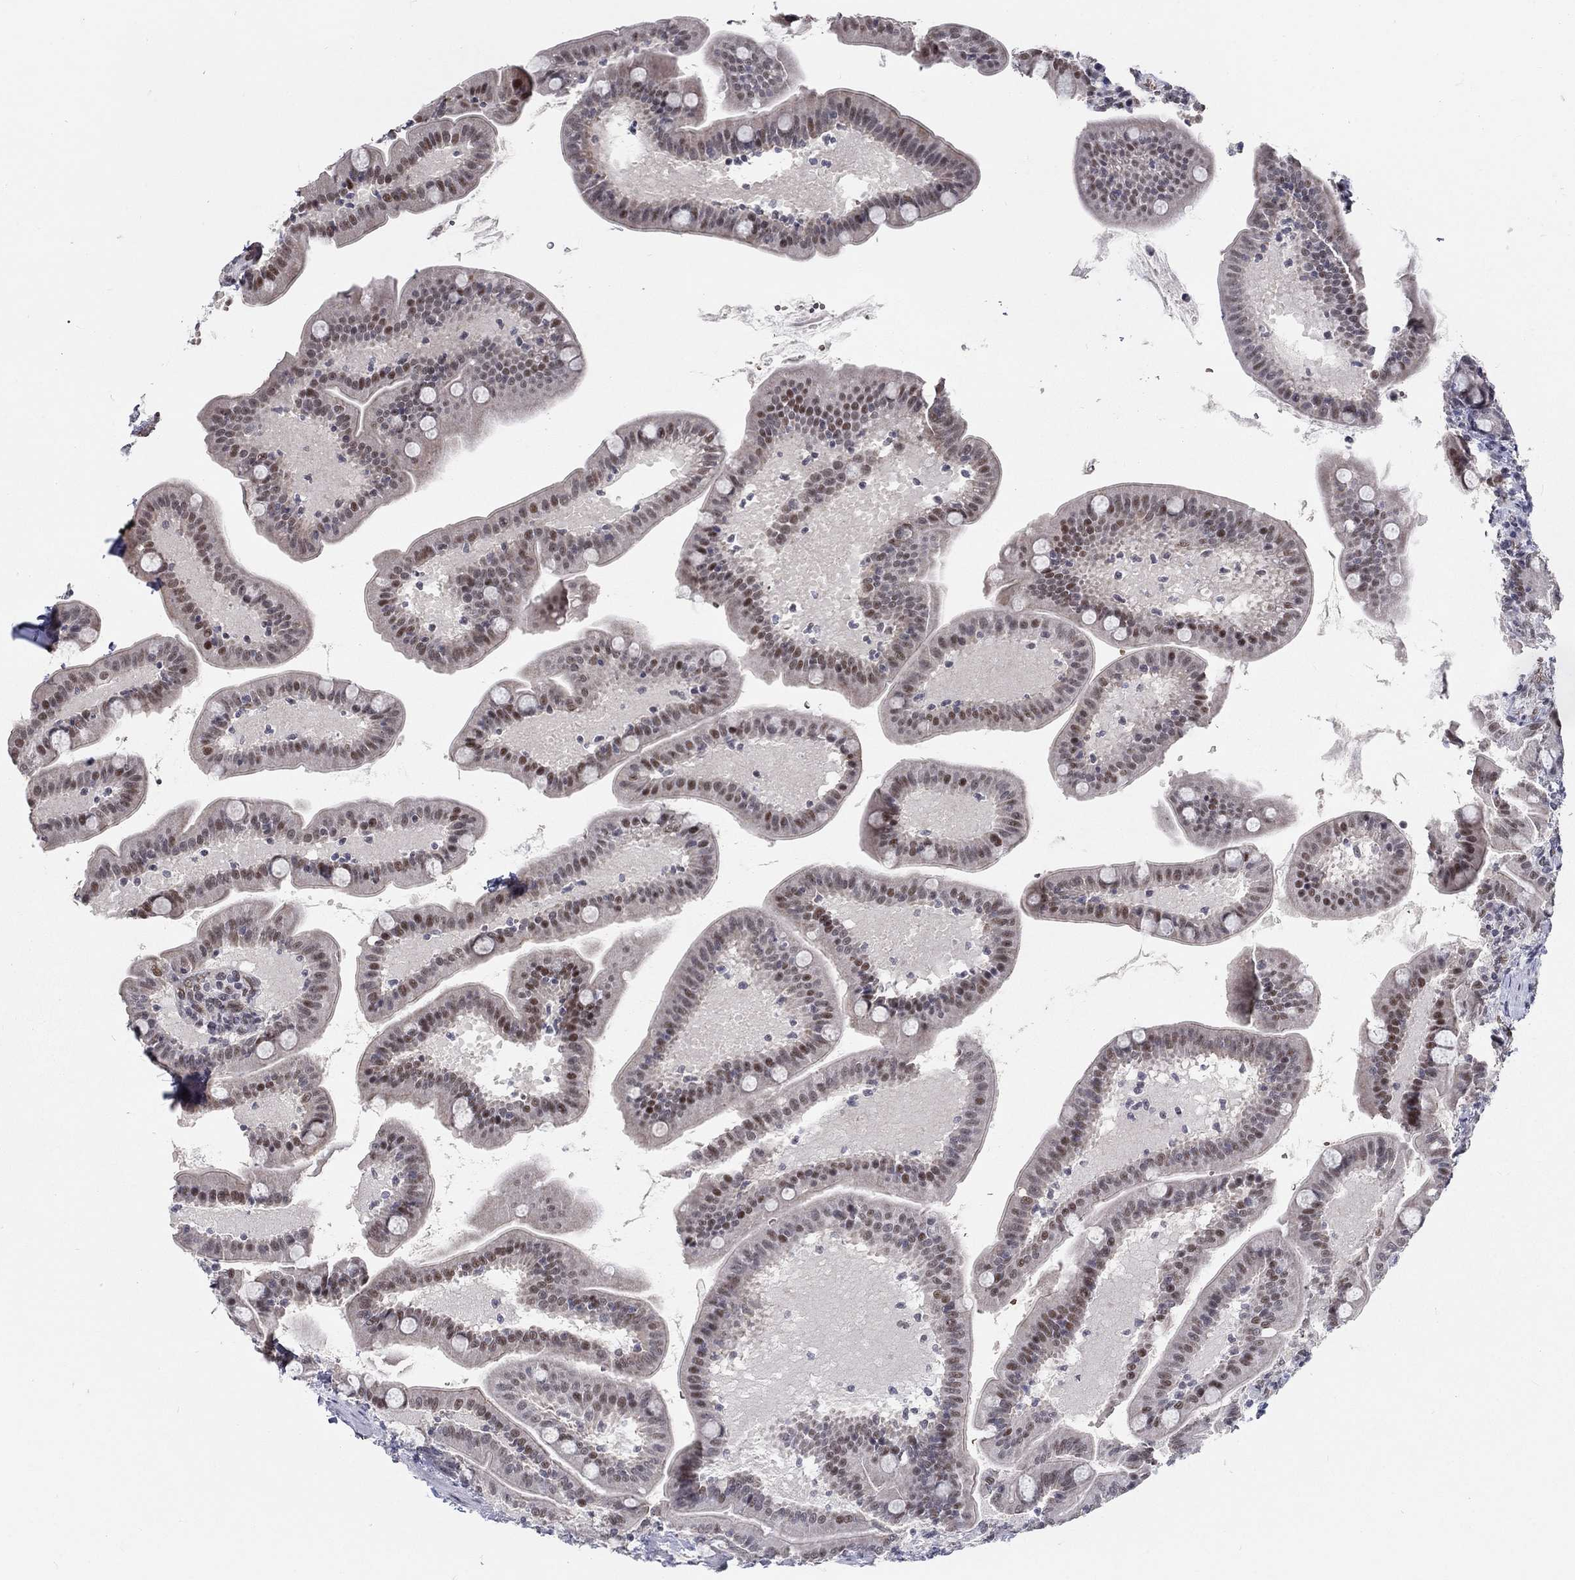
{"staining": {"intensity": "moderate", "quantity": "<25%", "location": "nuclear"}, "tissue": "small intestine", "cell_type": "Glandular cells", "image_type": "normal", "snomed": [{"axis": "morphology", "description": "Normal tissue, NOS"}, {"axis": "topography", "description": "Small intestine"}], "caption": "Small intestine stained with immunohistochemistry (IHC) shows moderate nuclear positivity in approximately <25% of glandular cells.", "gene": "ZBED1", "patient": {"sex": "male", "age": 66}}